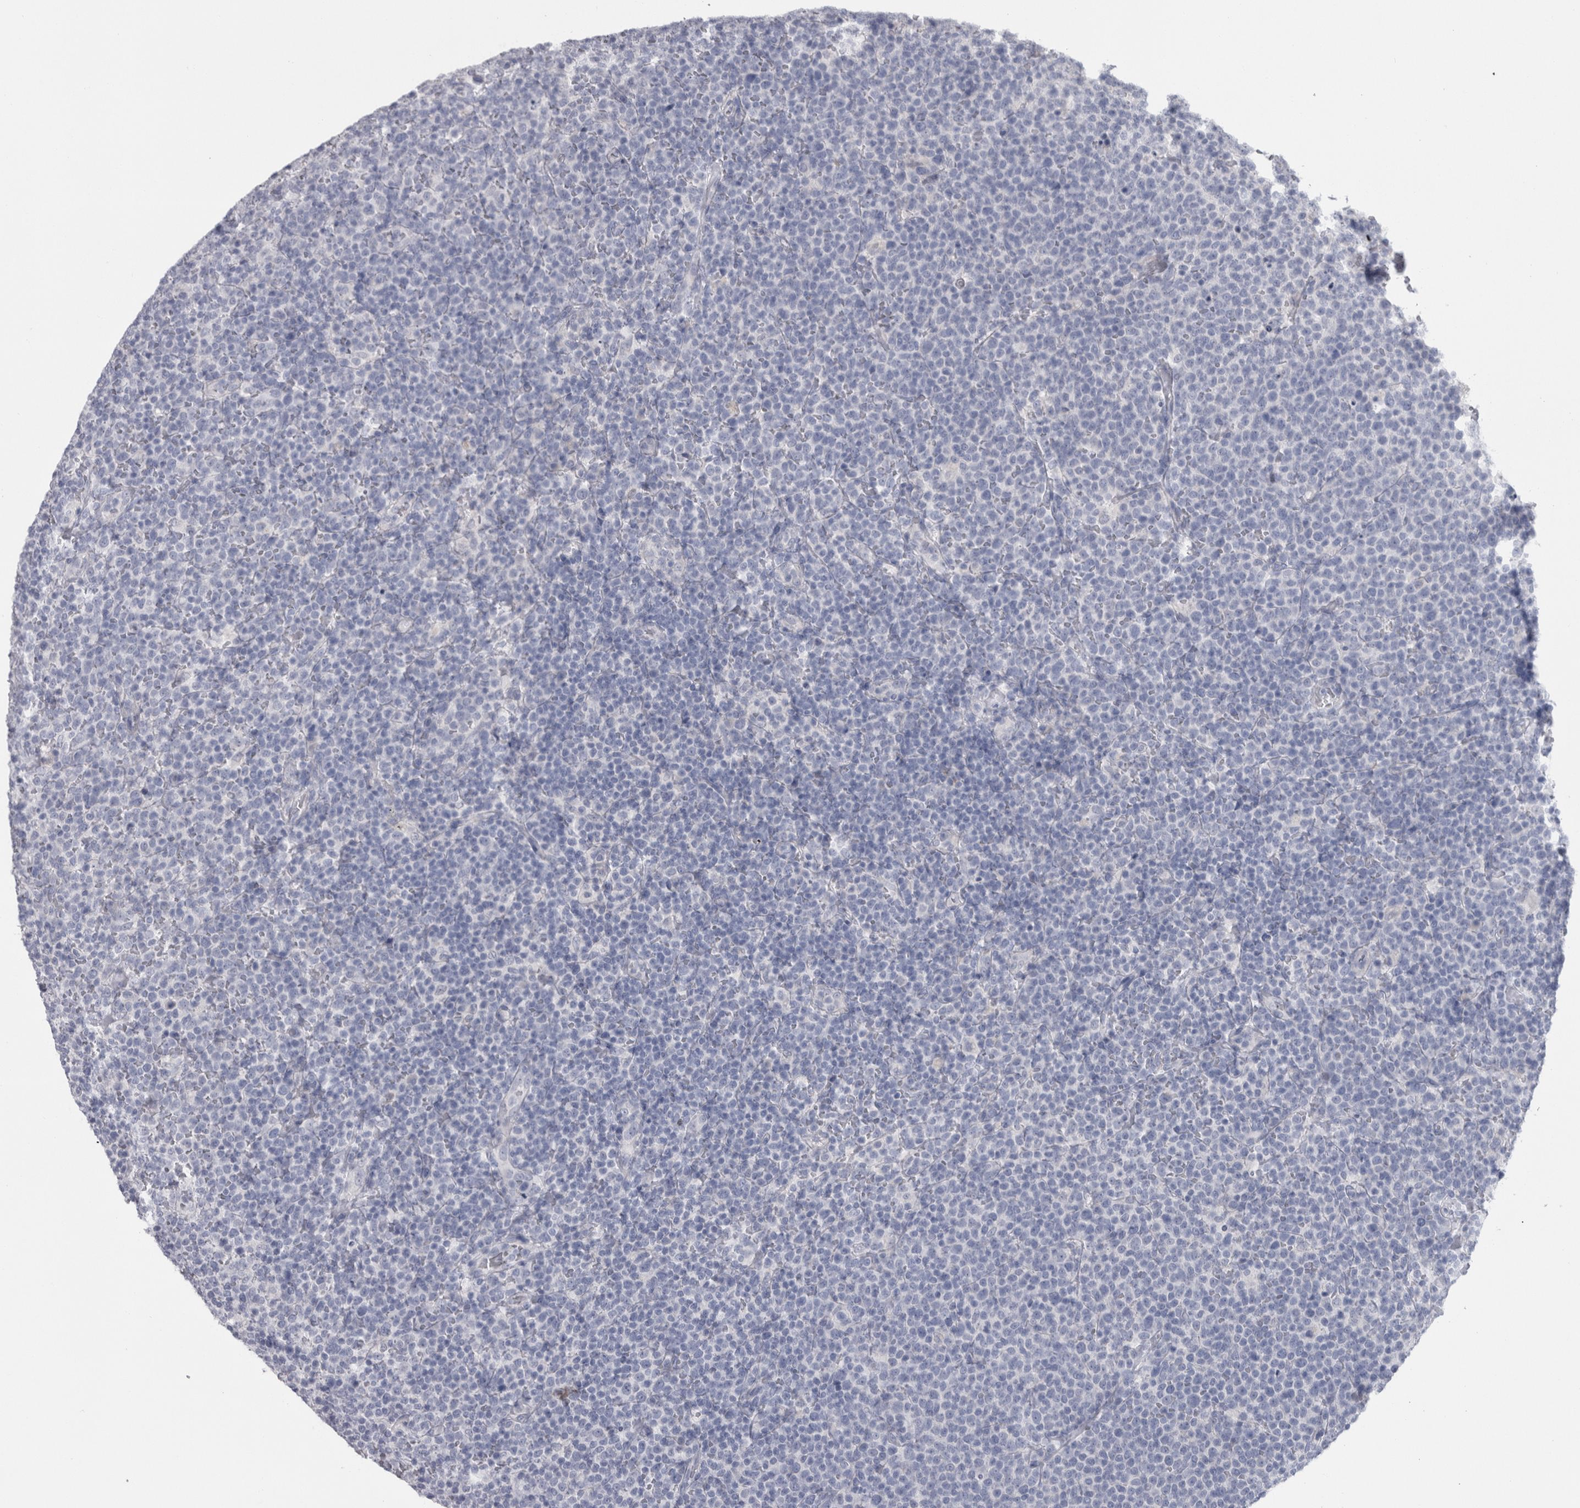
{"staining": {"intensity": "negative", "quantity": "none", "location": "none"}, "tissue": "lymphoma", "cell_type": "Tumor cells", "image_type": "cancer", "snomed": [{"axis": "morphology", "description": "Malignant lymphoma, non-Hodgkin's type, High grade"}, {"axis": "topography", "description": "Lymph node"}], "caption": "Malignant lymphoma, non-Hodgkin's type (high-grade) was stained to show a protein in brown. There is no significant positivity in tumor cells.", "gene": "MSMB", "patient": {"sex": "male", "age": 61}}